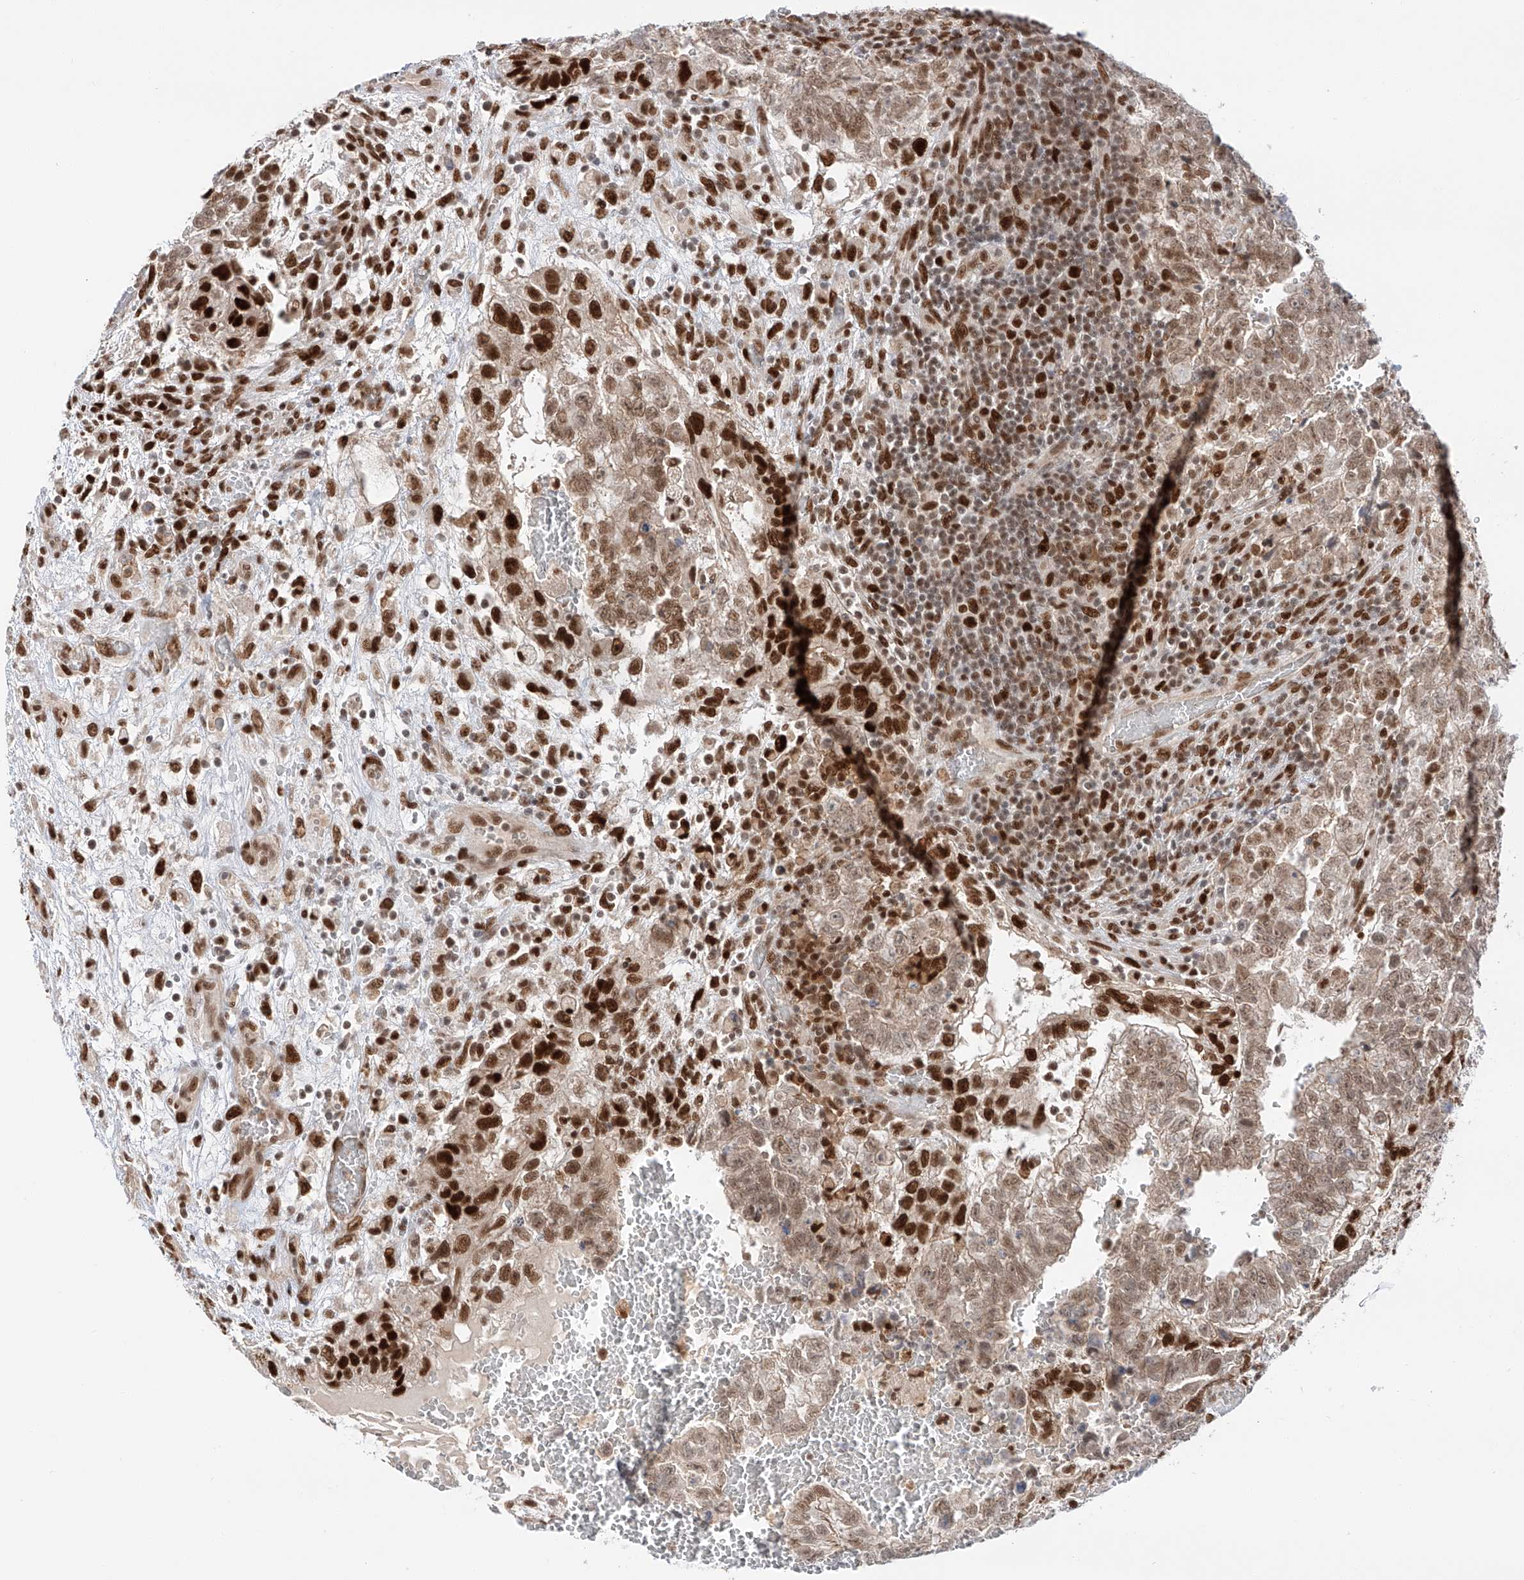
{"staining": {"intensity": "strong", "quantity": "25%-75%", "location": "nuclear"}, "tissue": "testis cancer", "cell_type": "Tumor cells", "image_type": "cancer", "snomed": [{"axis": "morphology", "description": "Carcinoma, Embryonal, NOS"}, {"axis": "topography", "description": "Testis"}], "caption": "Testis cancer stained with a brown dye exhibits strong nuclear positive expression in about 25%-75% of tumor cells.", "gene": "POGK", "patient": {"sex": "male", "age": 37}}